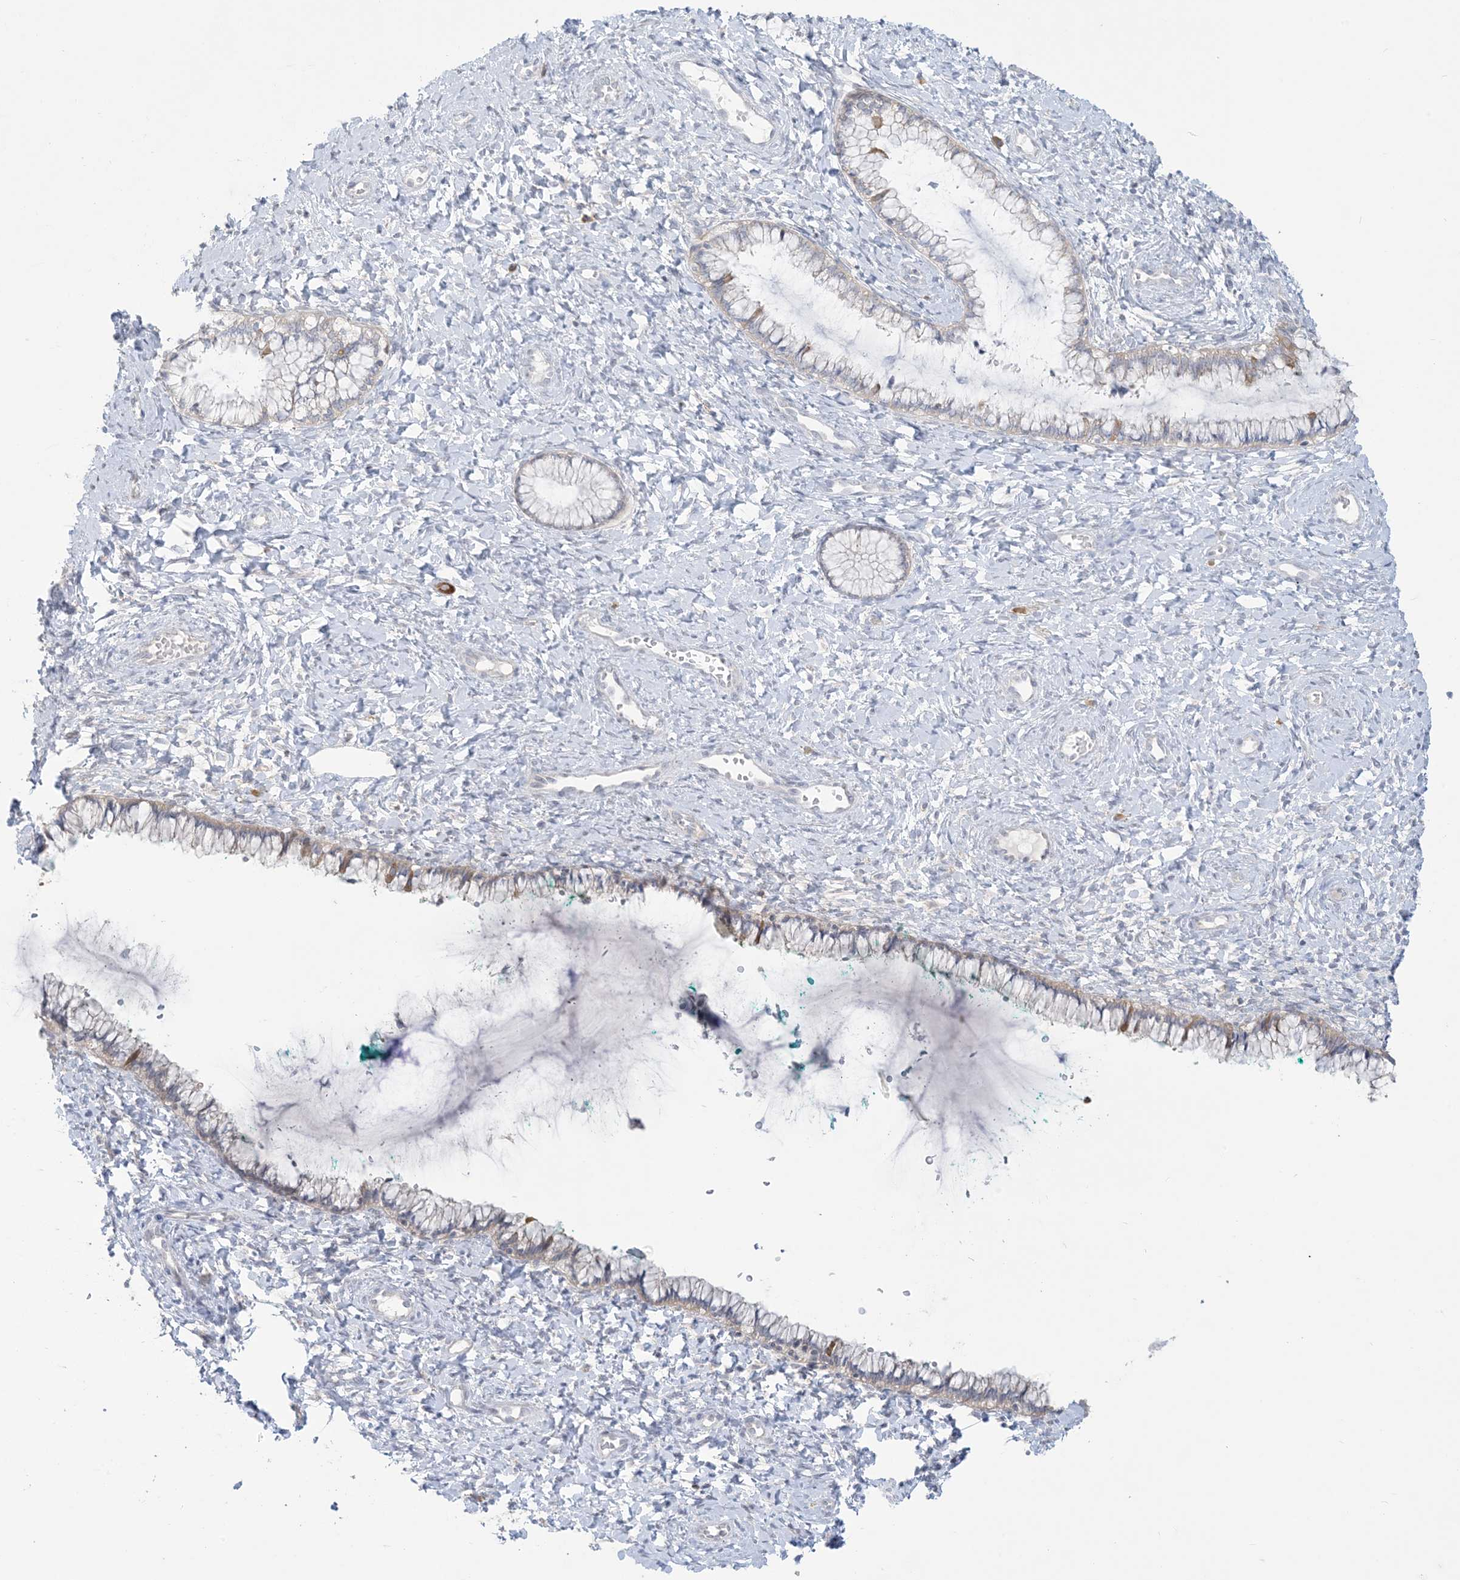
{"staining": {"intensity": "weak", "quantity": "<25%", "location": "cytoplasmic/membranous"}, "tissue": "cervix", "cell_type": "Glandular cells", "image_type": "normal", "snomed": [{"axis": "morphology", "description": "Normal tissue, NOS"}, {"axis": "morphology", "description": "Adenocarcinoma, NOS"}, {"axis": "topography", "description": "Cervix"}], "caption": "Photomicrograph shows no protein positivity in glandular cells of benign cervix.", "gene": "KIF3A", "patient": {"sex": "female", "age": 29}}